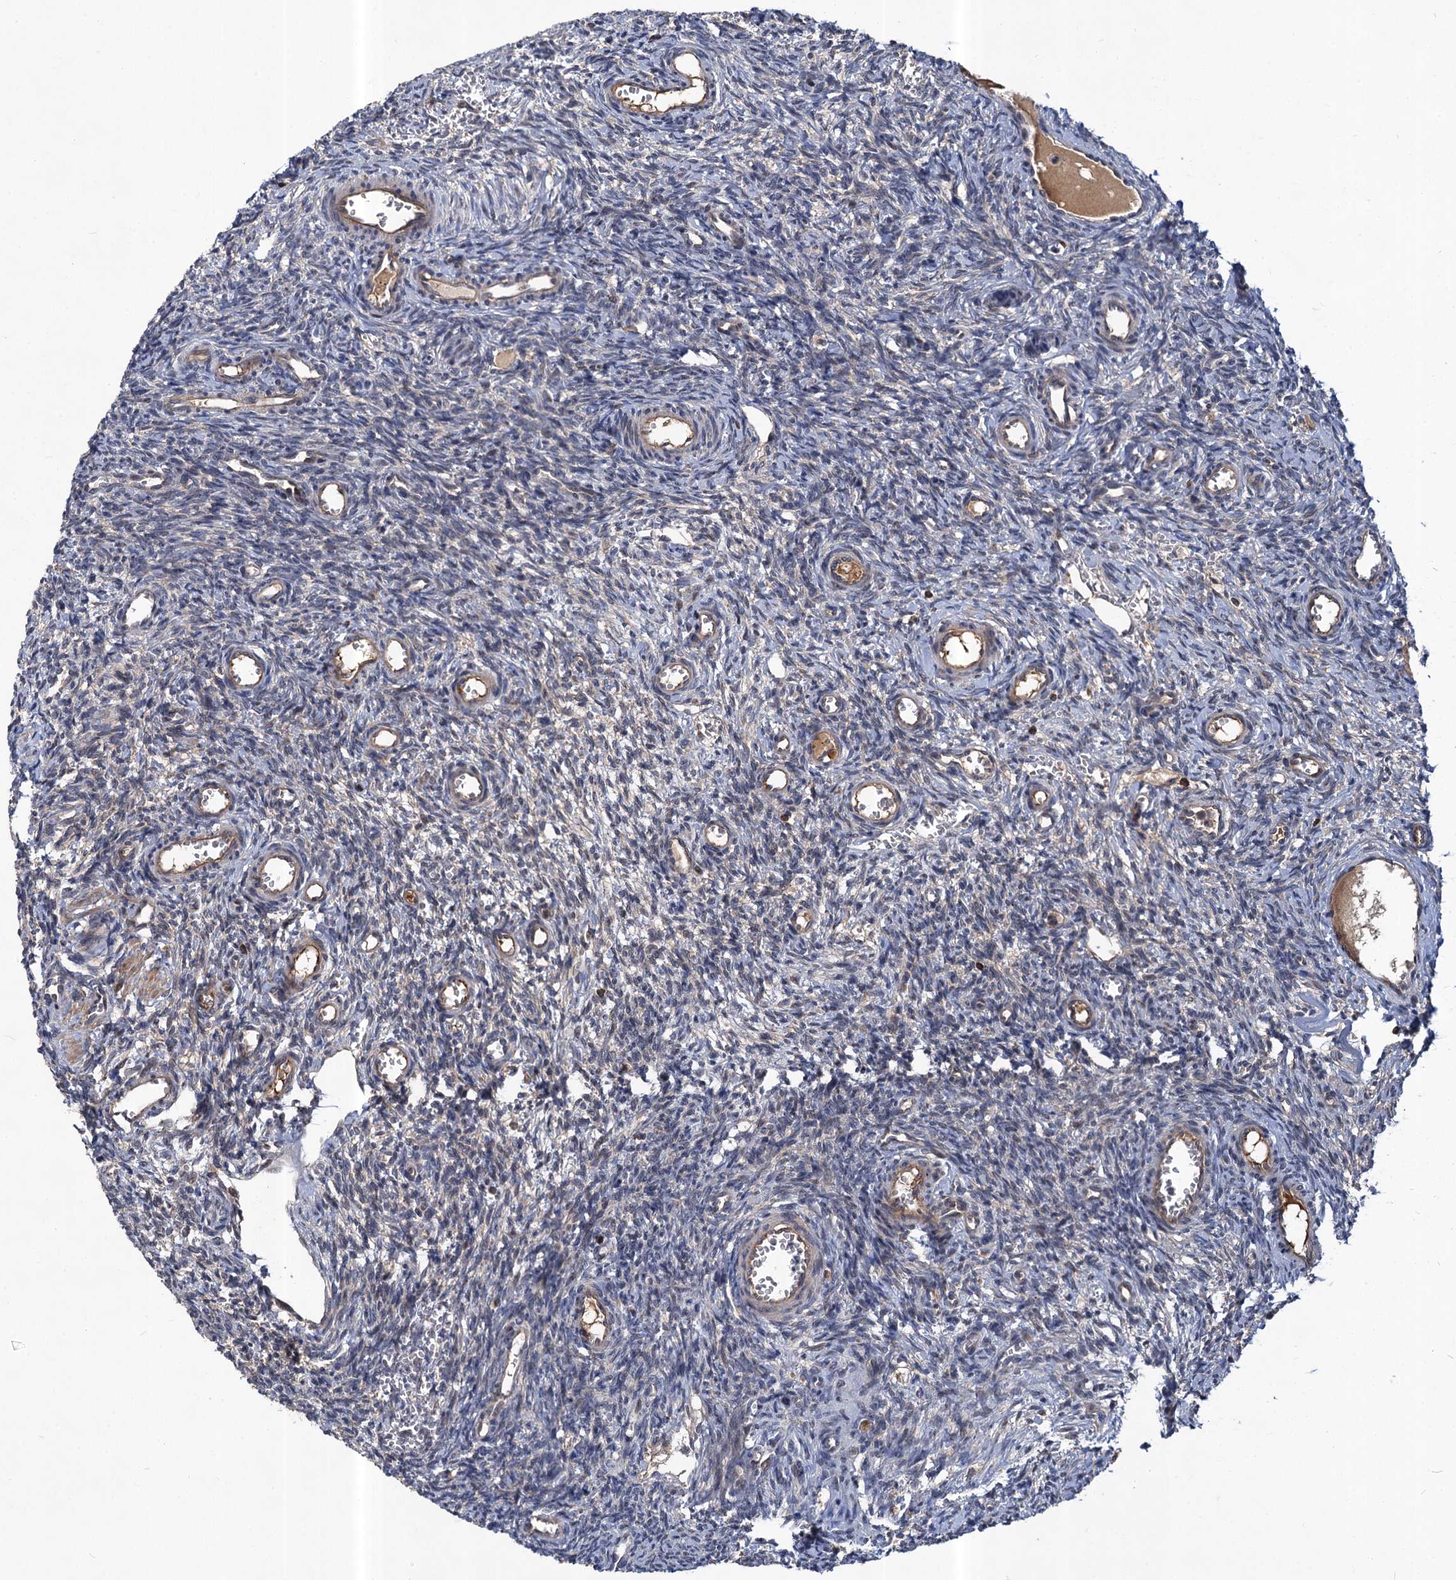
{"staining": {"intensity": "negative", "quantity": "none", "location": "none"}, "tissue": "ovary", "cell_type": "Ovarian stroma cells", "image_type": "normal", "snomed": [{"axis": "morphology", "description": "Normal tissue, NOS"}, {"axis": "topography", "description": "Ovary"}], "caption": "Immunohistochemistry micrograph of unremarkable ovary stained for a protein (brown), which exhibits no positivity in ovarian stroma cells.", "gene": "ABLIM1", "patient": {"sex": "female", "age": 39}}